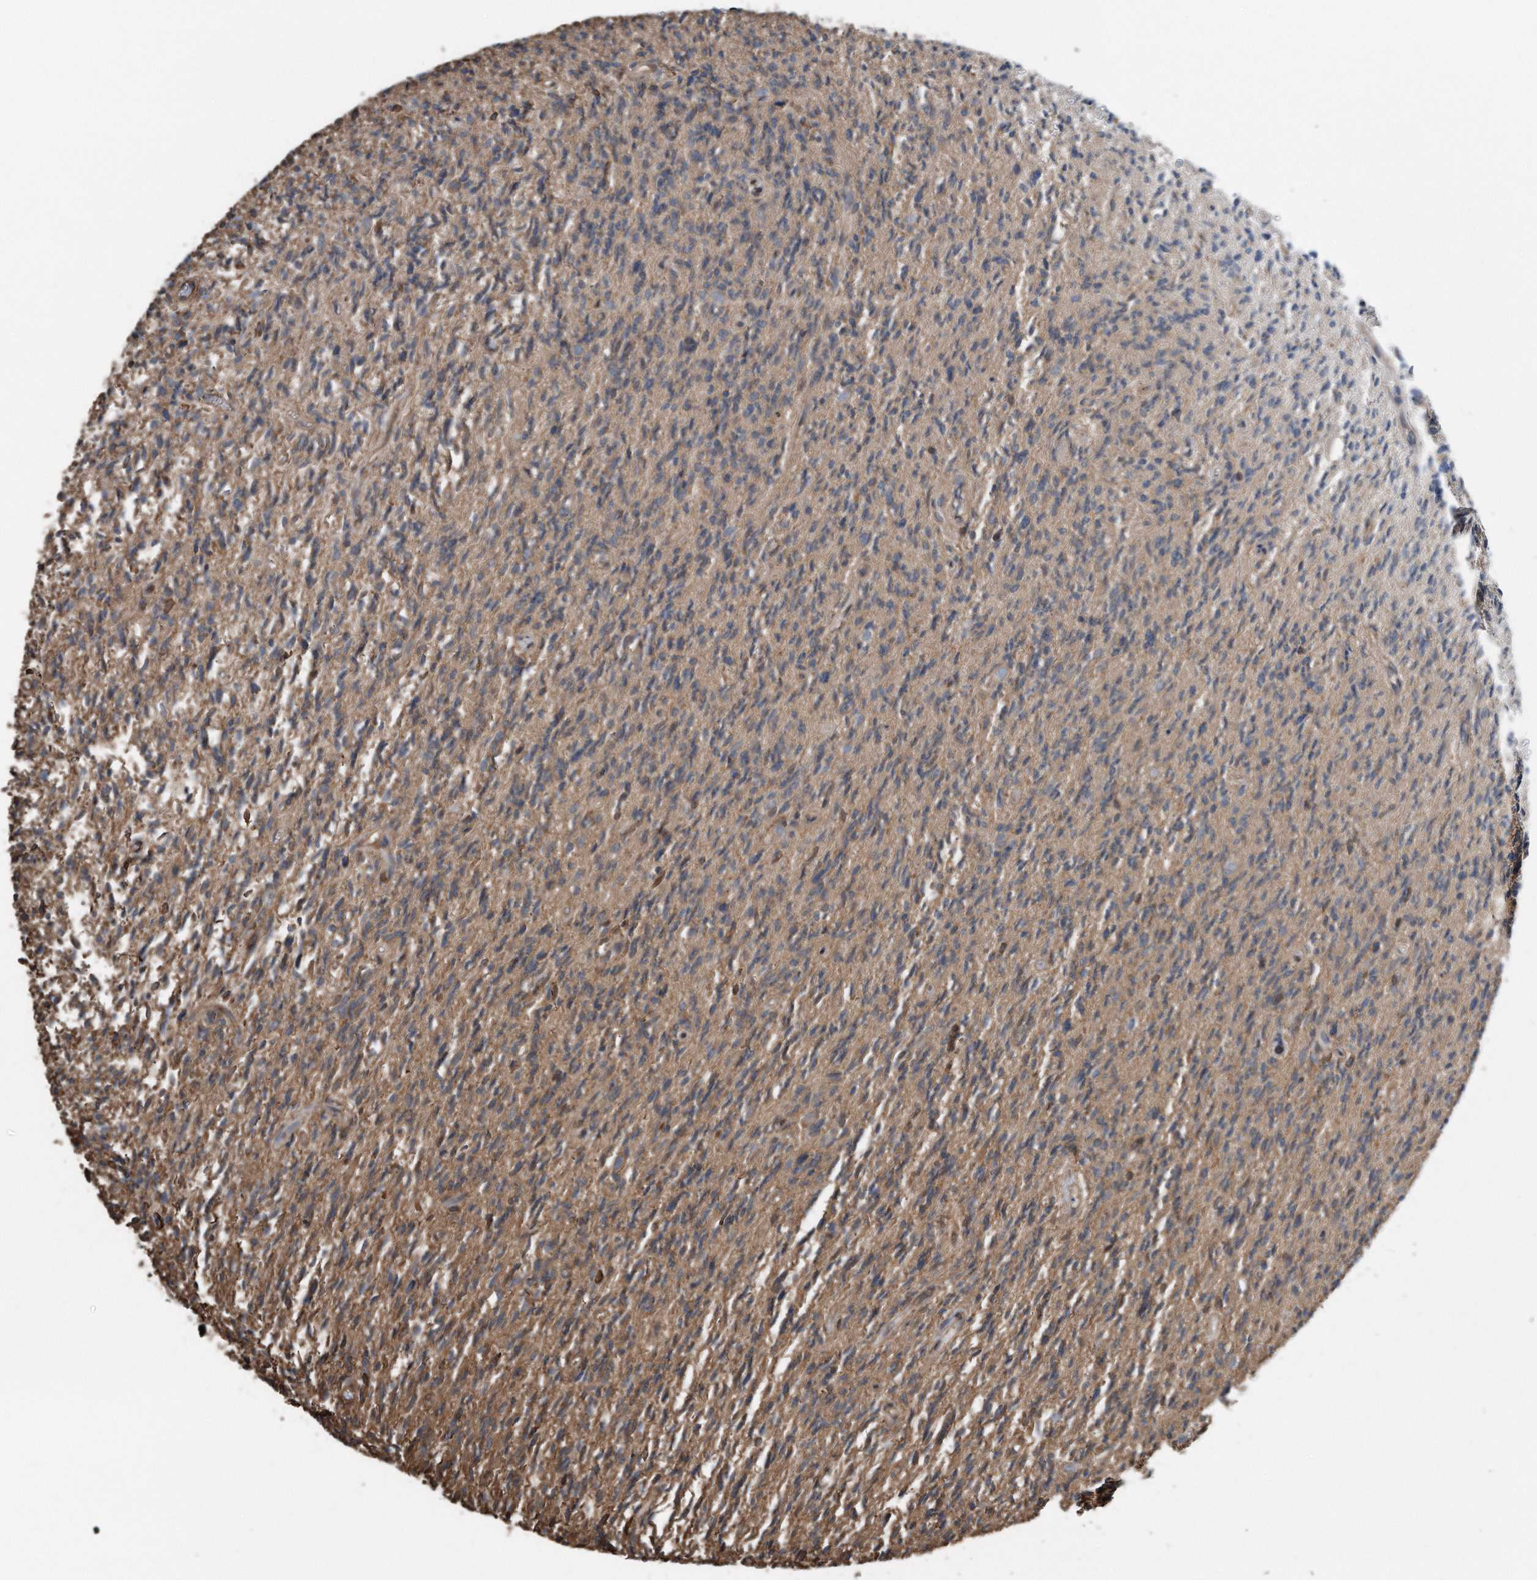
{"staining": {"intensity": "weak", "quantity": "25%-75%", "location": "cytoplasmic/membranous"}, "tissue": "glioma", "cell_type": "Tumor cells", "image_type": "cancer", "snomed": [{"axis": "morphology", "description": "Glioma, malignant, High grade"}, {"axis": "topography", "description": "Brain"}], "caption": "A micrograph of glioma stained for a protein reveals weak cytoplasmic/membranous brown staining in tumor cells.", "gene": "RSPO3", "patient": {"sex": "female", "age": 57}}